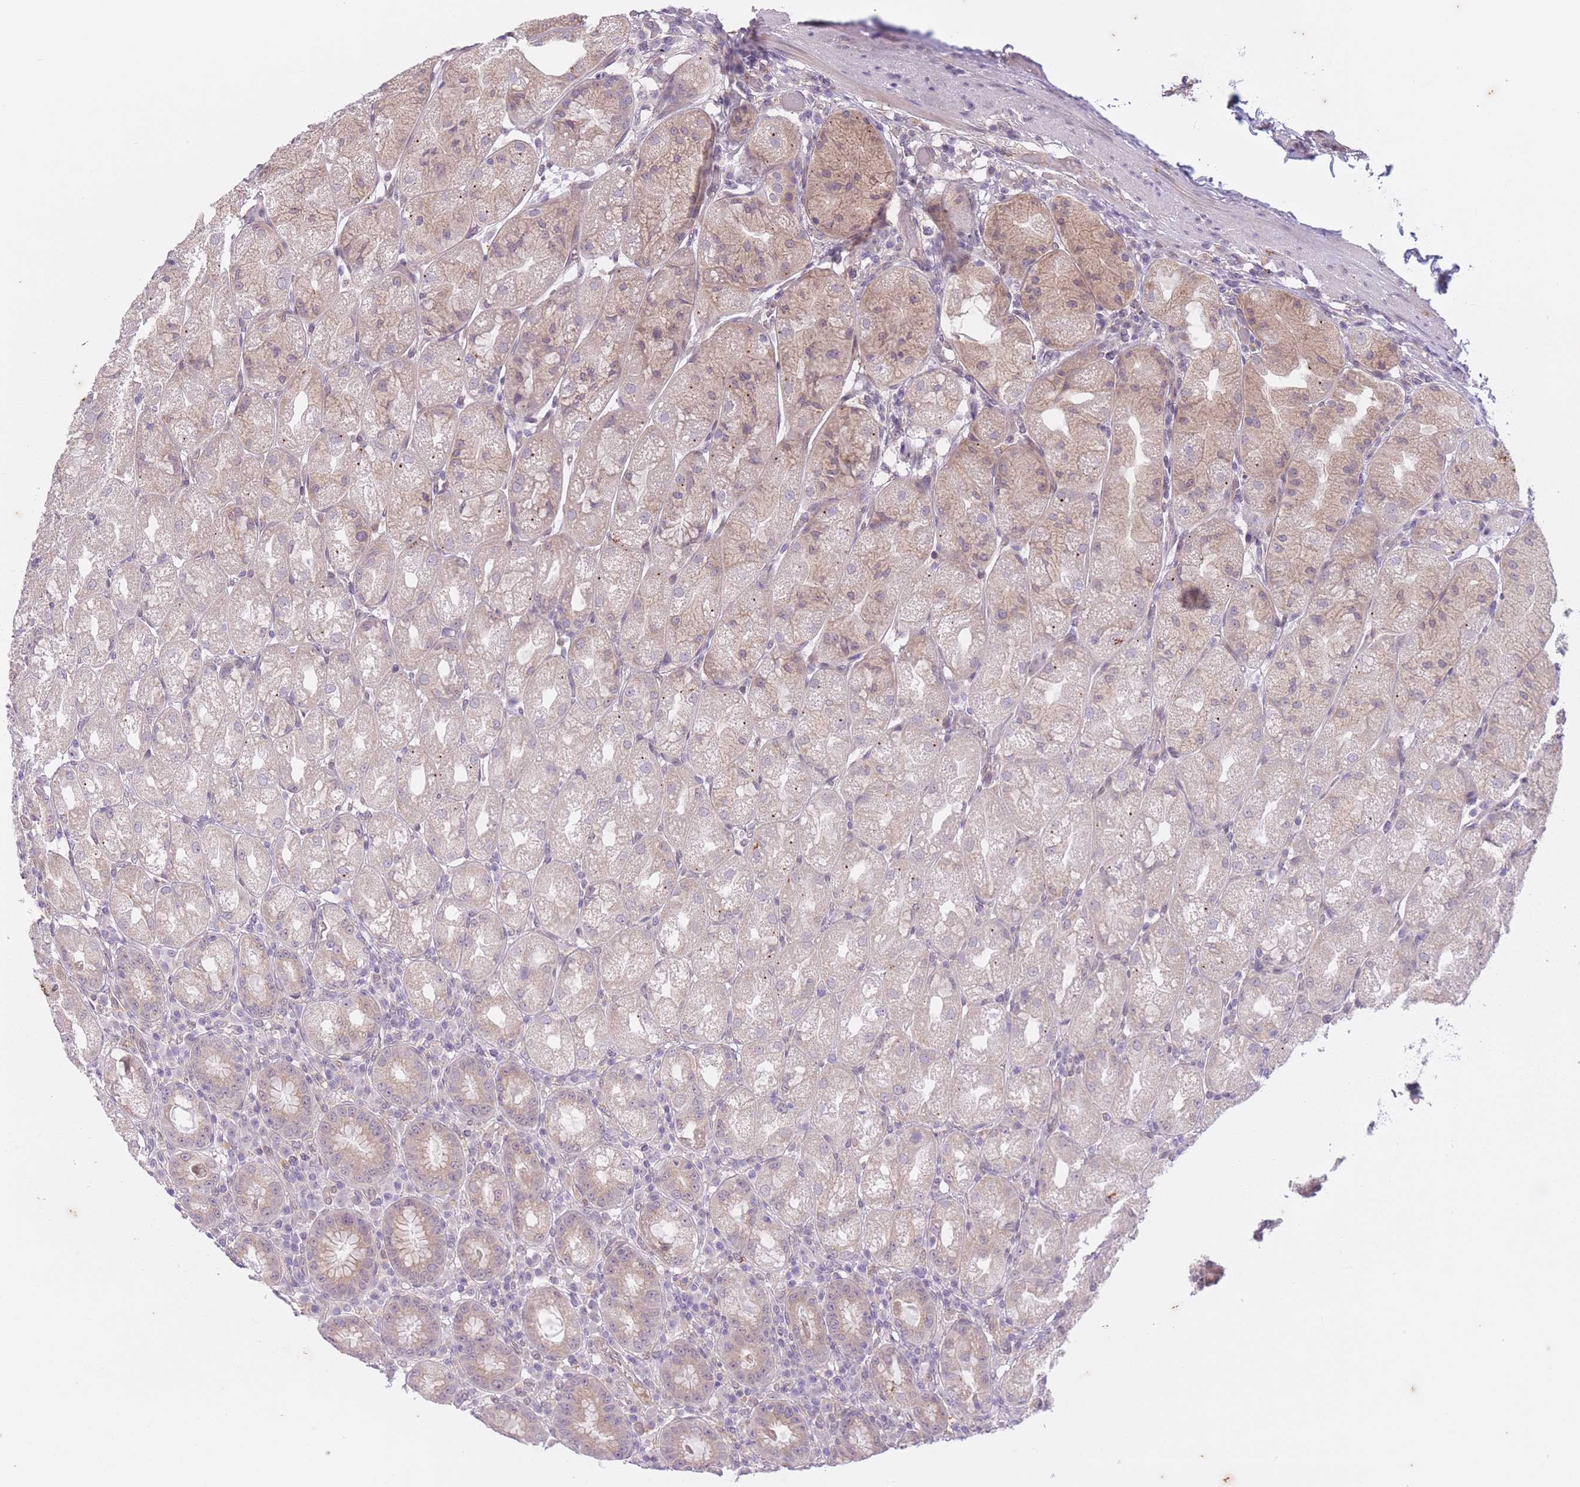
{"staining": {"intensity": "moderate", "quantity": "<25%", "location": "cytoplasmic/membranous"}, "tissue": "stomach", "cell_type": "Glandular cells", "image_type": "normal", "snomed": [{"axis": "morphology", "description": "Normal tissue, NOS"}, {"axis": "topography", "description": "Stomach, upper"}], "caption": "This histopathology image reveals IHC staining of unremarkable stomach, with low moderate cytoplasmic/membranous staining in approximately <25% of glandular cells.", "gene": "ARPIN", "patient": {"sex": "male", "age": 52}}